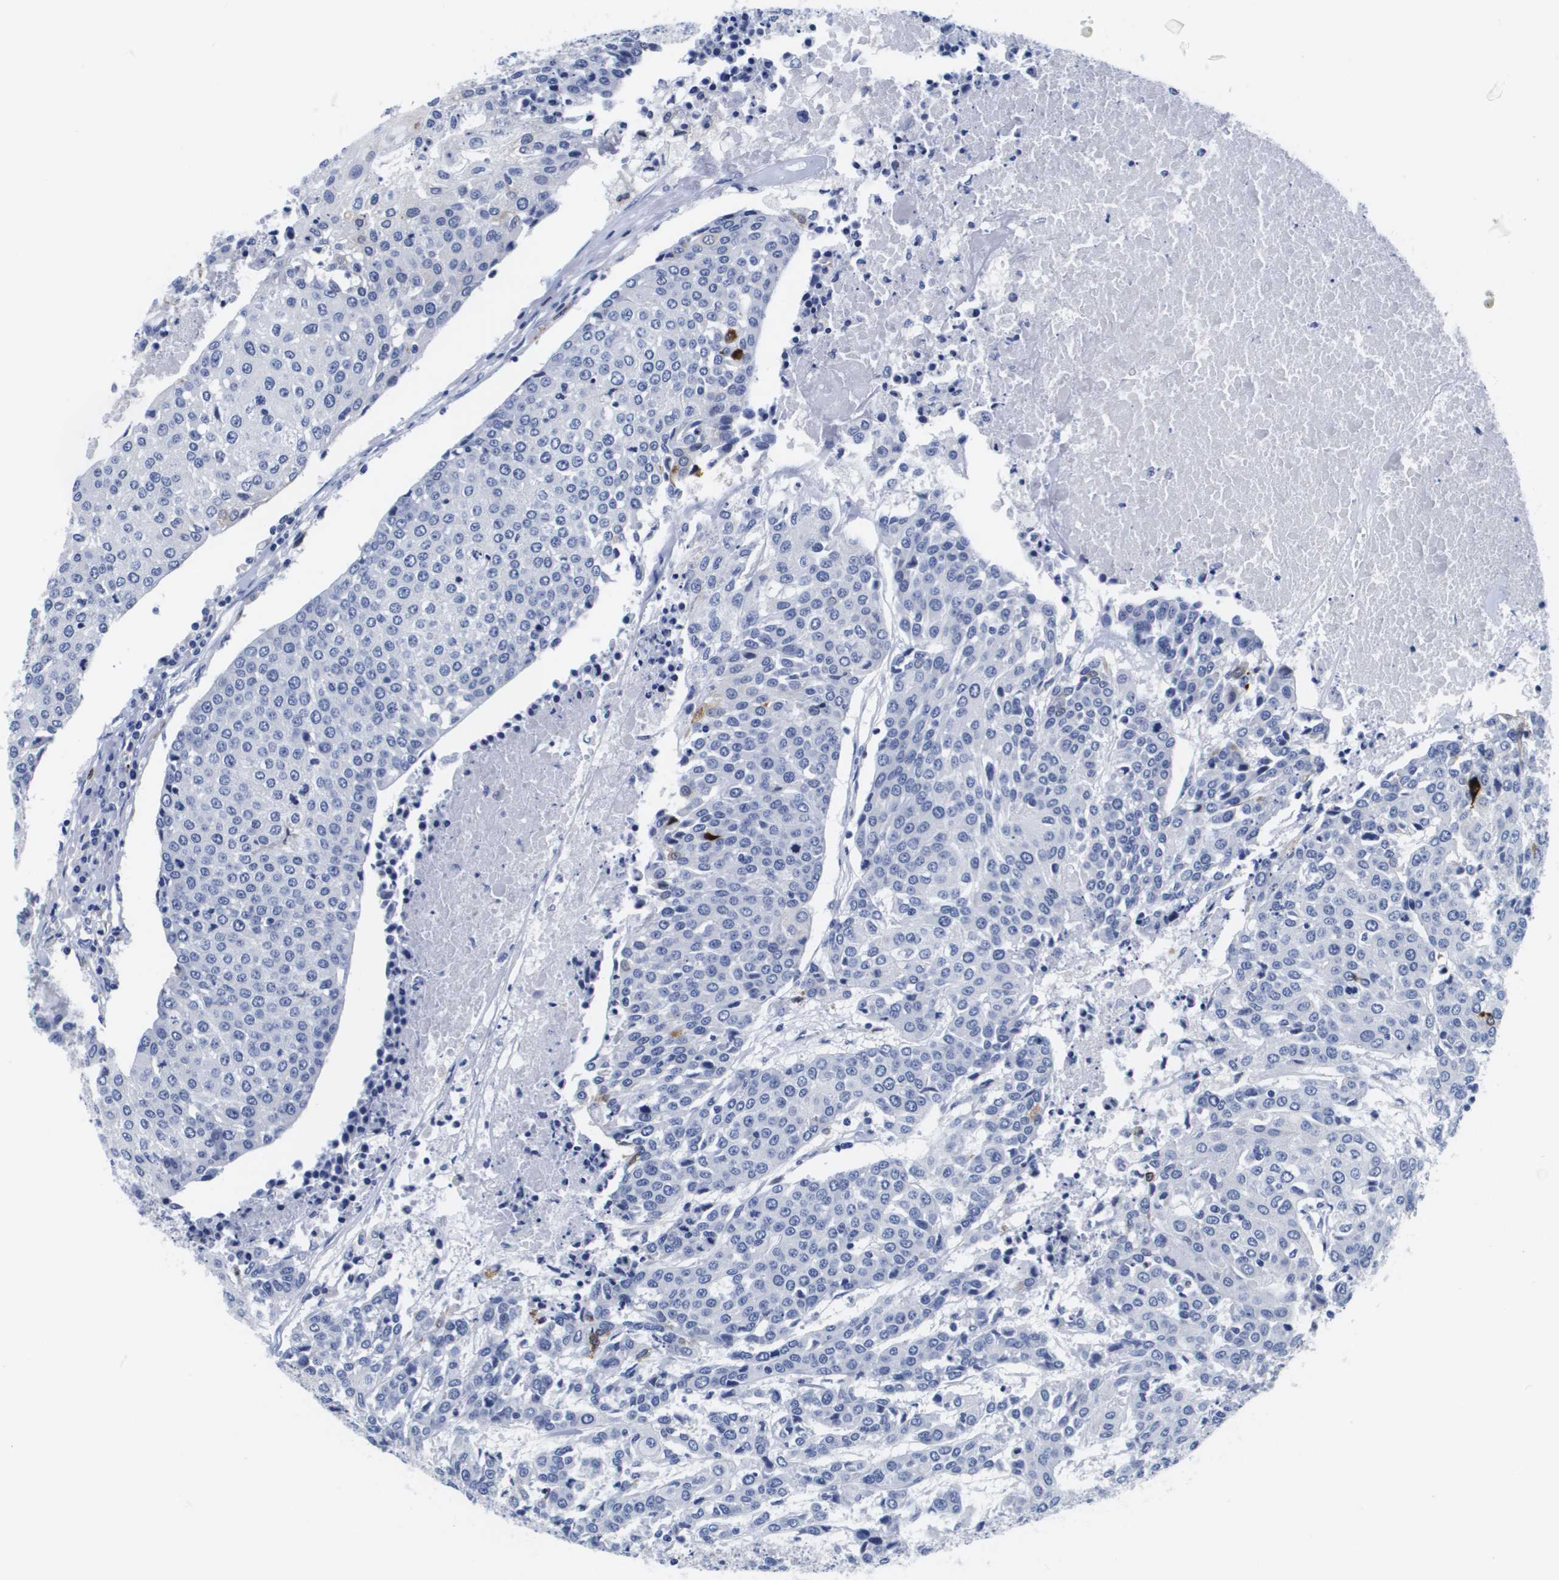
{"staining": {"intensity": "negative", "quantity": "none", "location": "none"}, "tissue": "urothelial cancer", "cell_type": "Tumor cells", "image_type": "cancer", "snomed": [{"axis": "morphology", "description": "Urothelial carcinoma, High grade"}, {"axis": "topography", "description": "Urinary bladder"}], "caption": "Protein analysis of urothelial carcinoma (high-grade) exhibits no significant positivity in tumor cells.", "gene": "HMOX1", "patient": {"sex": "female", "age": 85}}